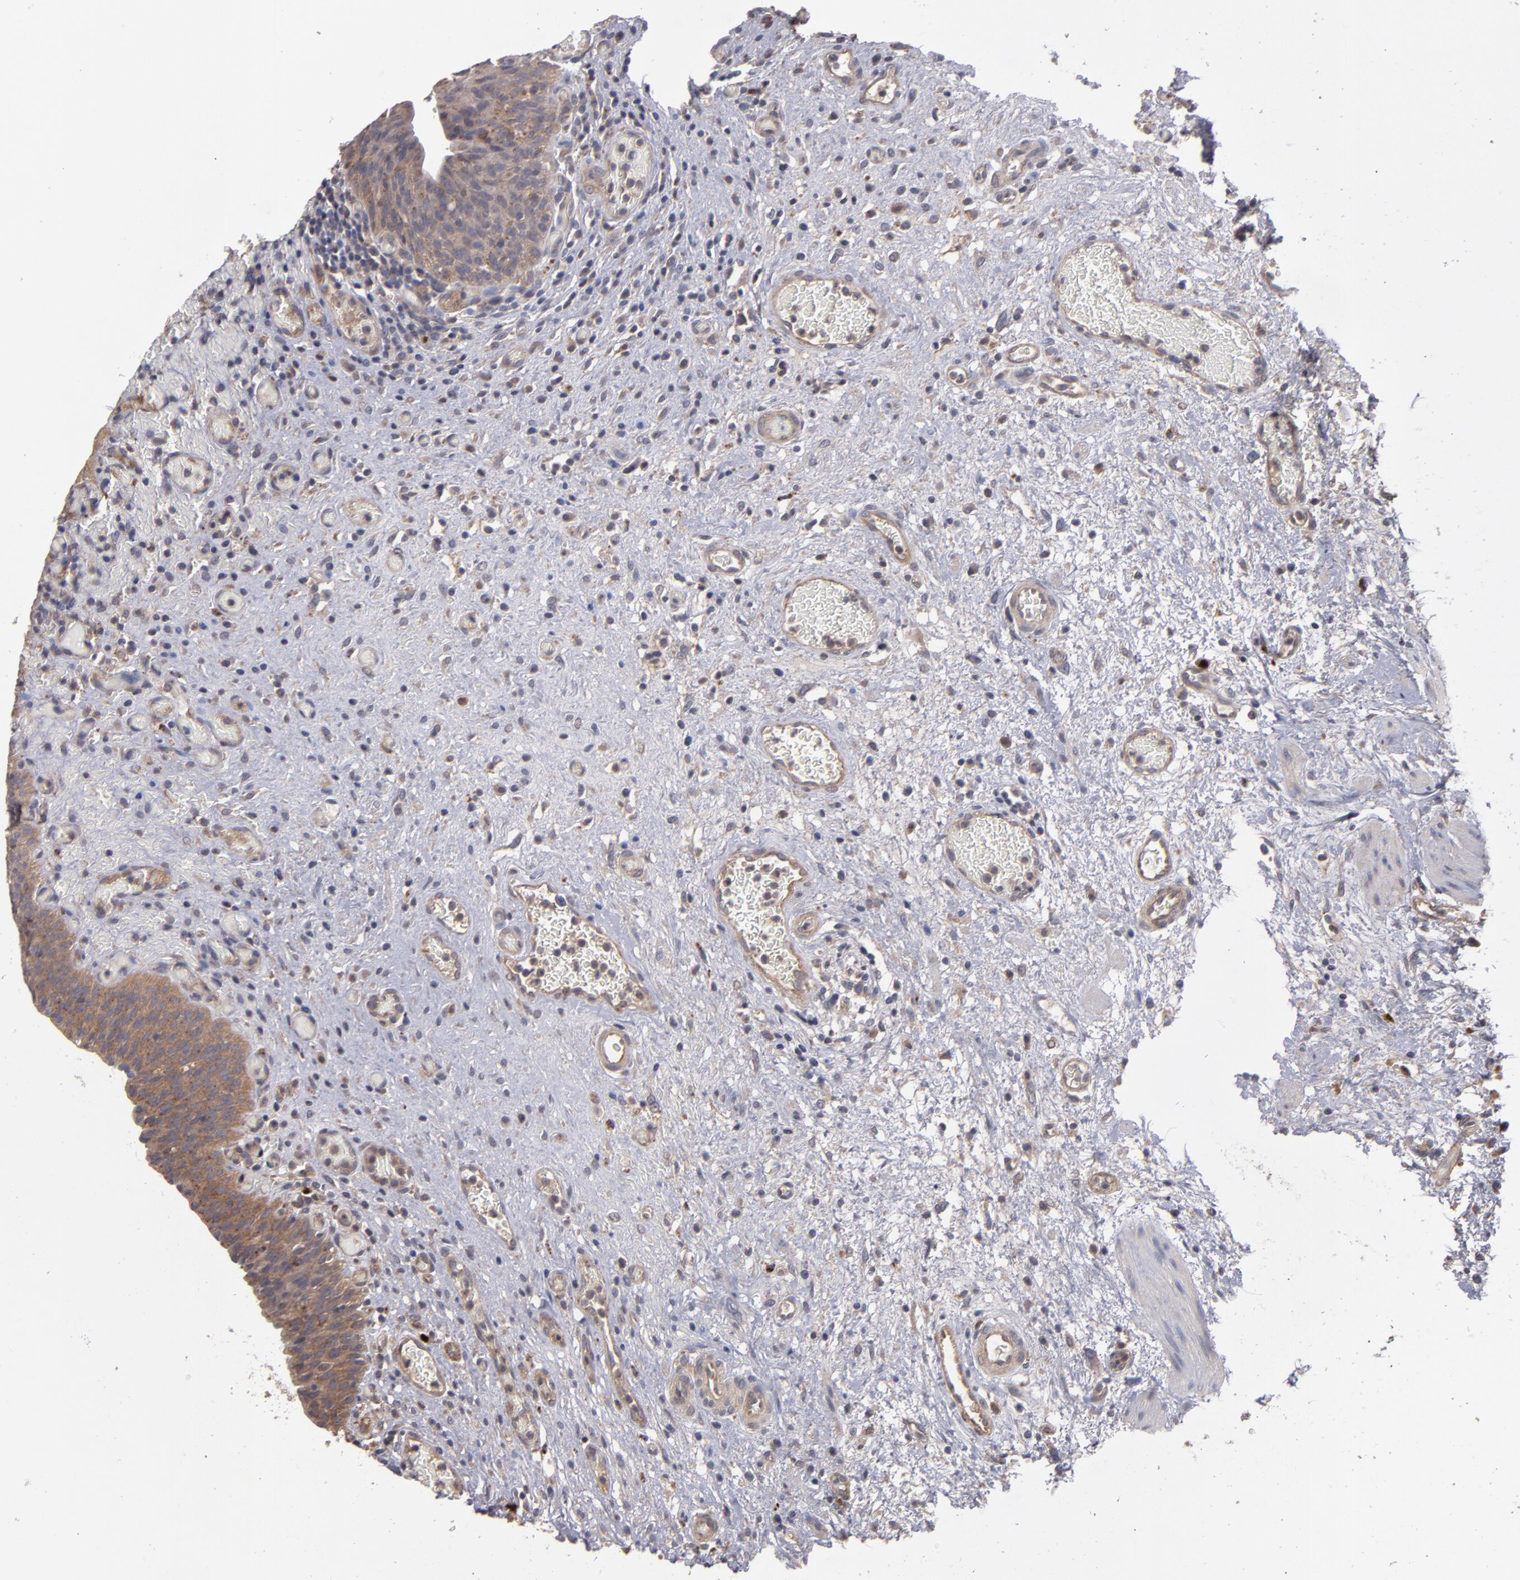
{"staining": {"intensity": "moderate", "quantity": ">75%", "location": "cytoplasmic/membranous"}, "tissue": "urinary bladder", "cell_type": "Urothelial cells", "image_type": "normal", "snomed": [{"axis": "morphology", "description": "Normal tissue, NOS"}, {"axis": "morphology", "description": "Urothelial carcinoma, High grade"}, {"axis": "topography", "description": "Urinary bladder"}], "caption": "Moderate cytoplasmic/membranous staining is appreciated in about >75% of urothelial cells in unremarkable urinary bladder.", "gene": "CTSO", "patient": {"sex": "male", "age": 51}}